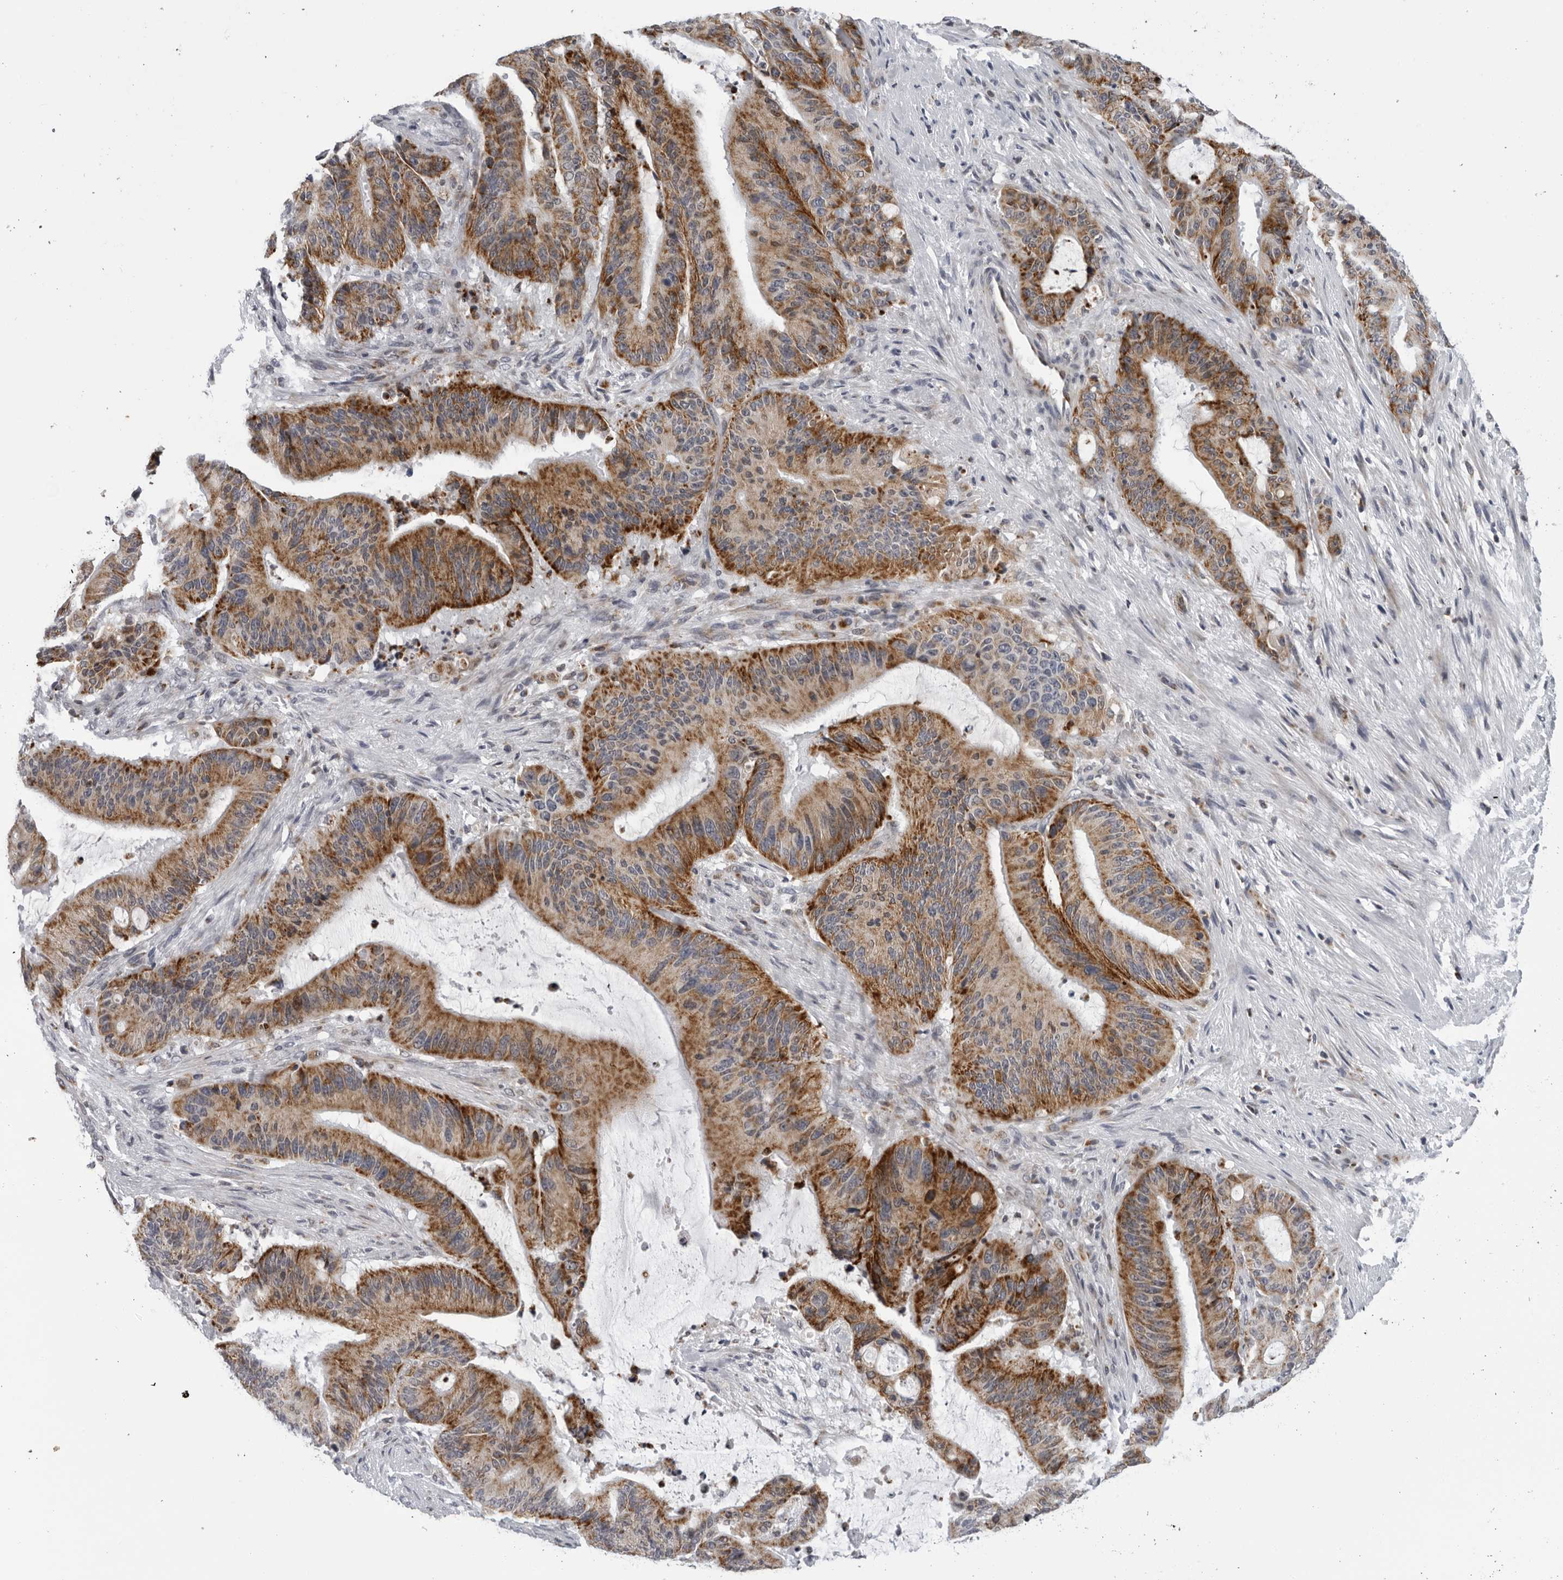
{"staining": {"intensity": "strong", "quantity": ">75%", "location": "cytoplasmic/membranous"}, "tissue": "liver cancer", "cell_type": "Tumor cells", "image_type": "cancer", "snomed": [{"axis": "morphology", "description": "Normal tissue, NOS"}, {"axis": "morphology", "description": "Cholangiocarcinoma"}, {"axis": "topography", "description": "Liver"}, {"axis": "topography", "description": "Peripheral nerve tissue"}], "caption": "Protein analysis of liver cholangiocarcinoma tissue shows strong cytoplasmic/membranous staining in approximately >75% of tumor cells.", "gene": "CPT2", "patient": {"sex": "female", "age": 73}}